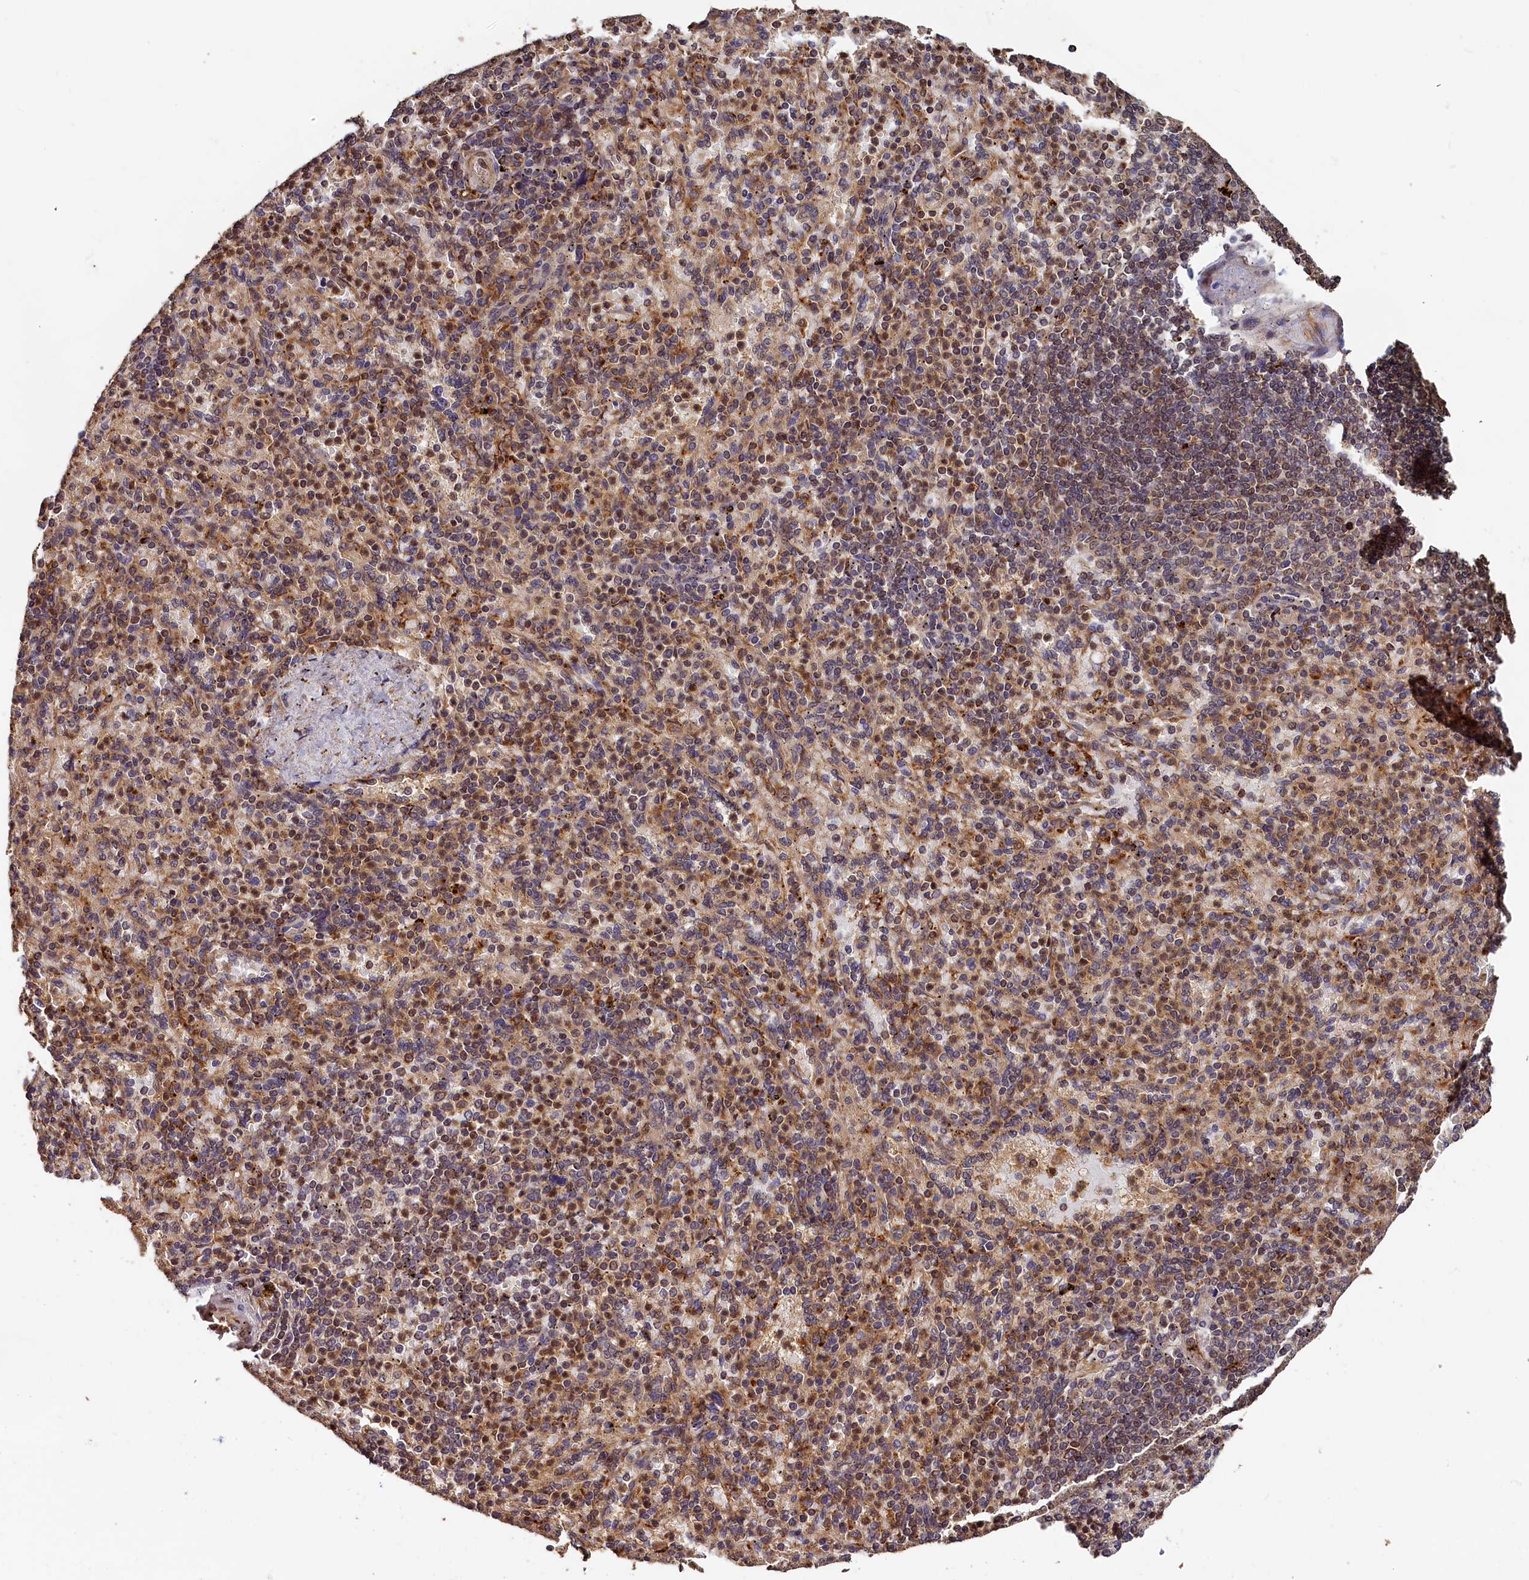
{"staining": {"intensity": "moderate", "quantity": ">75%", "location": "cytoplasmic/membranous"}, "tissue": "spleen", "cell_type": "Cells in red pulp", "image_type": "normal", "snomed": [{"axis": "morphology", "description": "Normal tissue, NOS"}, {"axis": "topography", "description": "Spleen"}], "caption": "IHC staining of benign spleen, which demonstrates medium levels of moderate cytoplasmic/membranous positivity in approximately >75% of cells in red pulp indicating moderate cytoplasmic/membranous protein positivity. The staining was performed using DAB (3,3'-diaminobenzidine) (brown) for protein detection and nuclei were counterstained in hematoxylin (blue).", "gene": "HMOX2", "patient": {"sex": "female", "age": 74}}